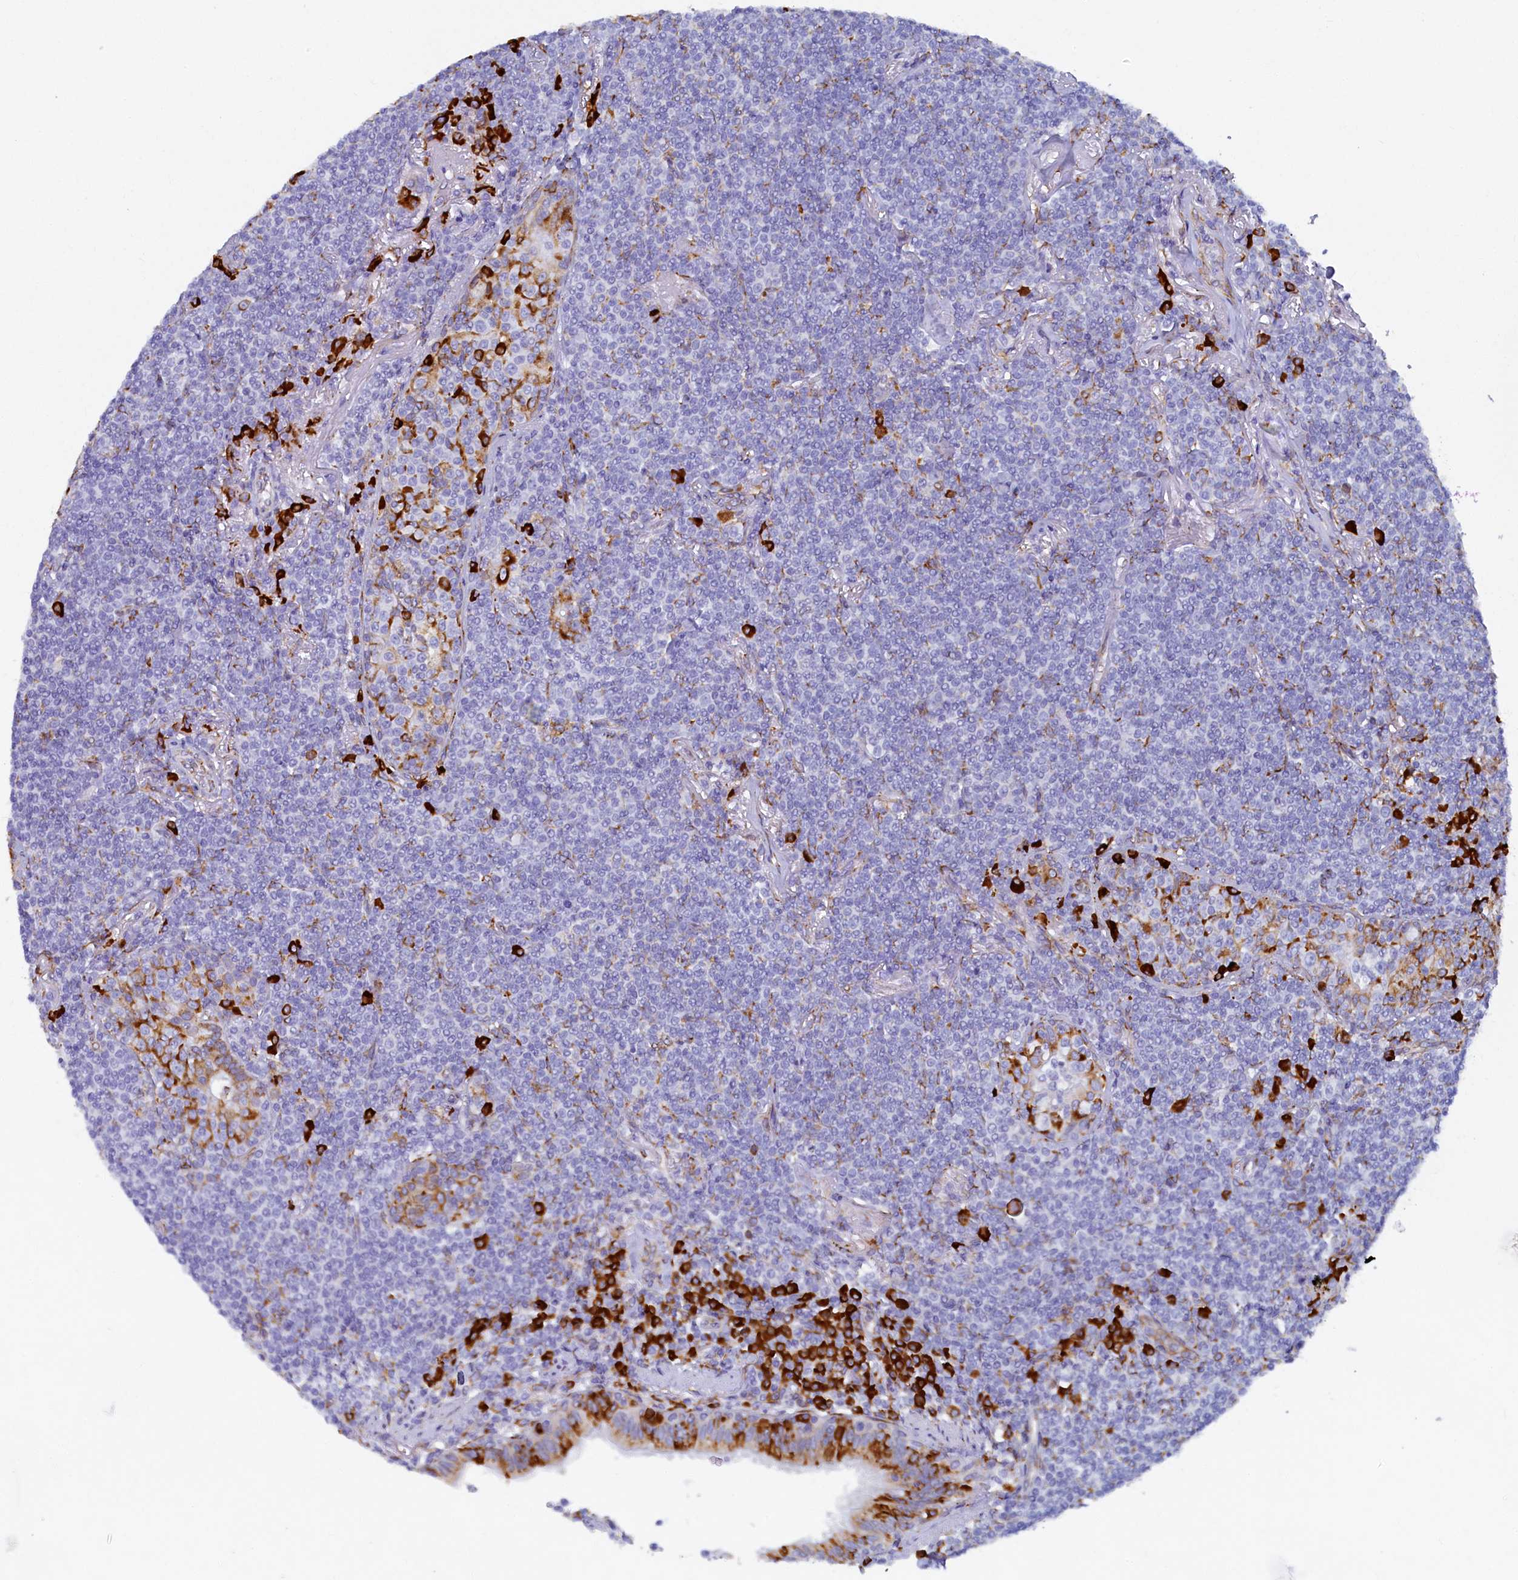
{"staining": {"intensity": "negative", "quantity": "none", "location": "none"}, "tissue": "lymphoma", "cell_type": "Tumor cells", "image_type": "cancer", "snomed": [{"axis": "morphology", "description": "Malignant lymphoma, non-Hodgkin's type, Low grade"}, {"axis": "topography", "description": "Lung"}], "caption": "Lymphoma stained for a protein using IHC demonstrates no expression tumor cells.", "gene": "TMEM18", "patient": {"sex": "female", "age": 71}}